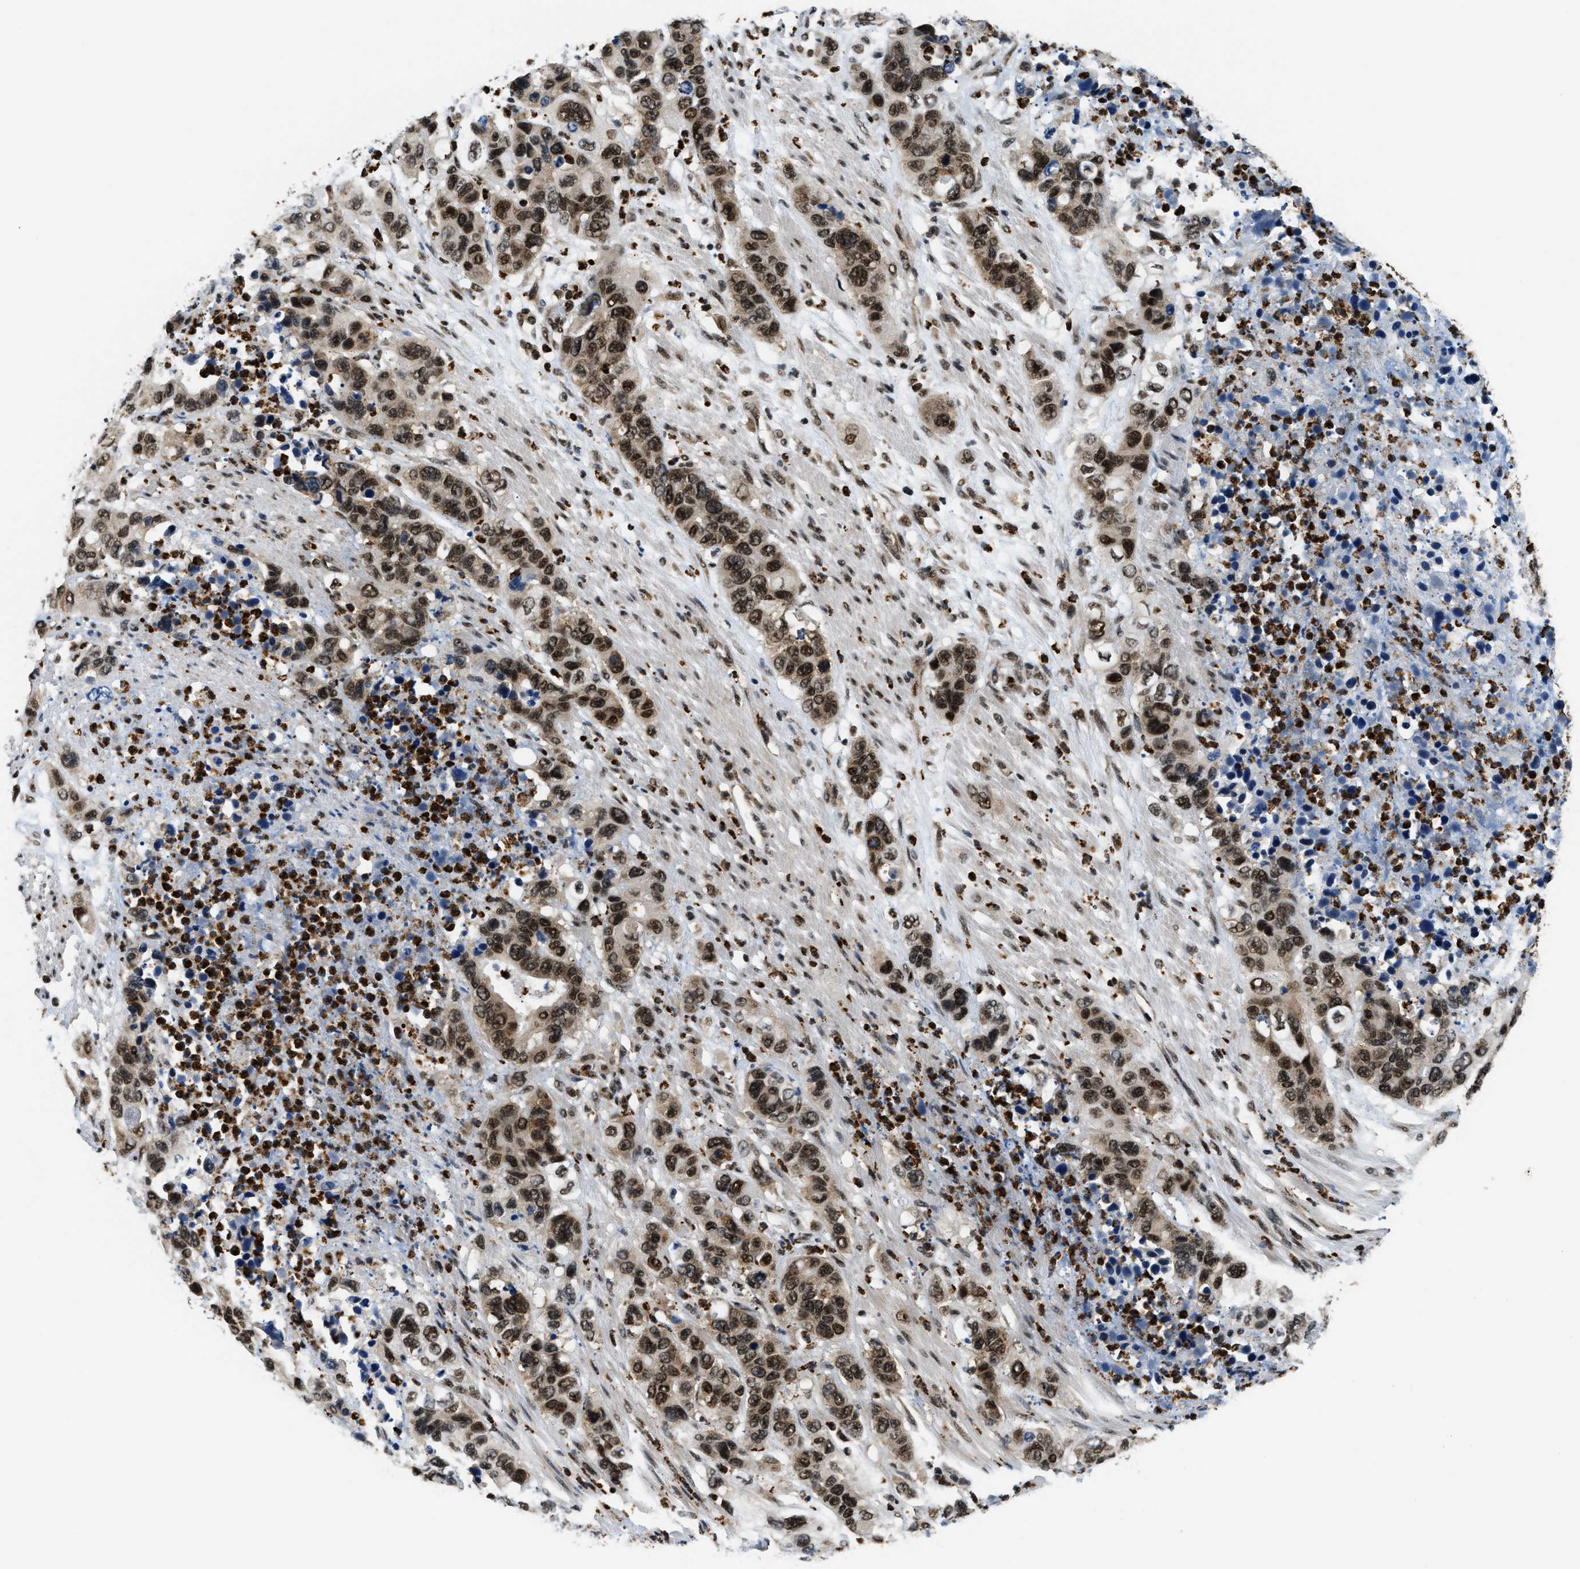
{"staining": {"intensity": "strong", "quantity": ">75%", "location": "nuclear"}, "tissue": "pancreatic cancer", "cell_type": "Tumor cells", "image_type": "cancer", "snomed": [{"axis": "morphology", "description": "Adenocarcinoma, NOS"}, {"axis": "topography", "description": "Pancreas"}], "caption": "IHC histopathology image of neoplastic tissue: human adenocarcinoma (pancreatic) stained using IHC displays high levels of strong protein expression localized specifically in the nuclear of tumor cells, appearing as a nuclear brown color.", "gene": "CCNDBP1", "patient": {"sex": "female", "age": 71}}